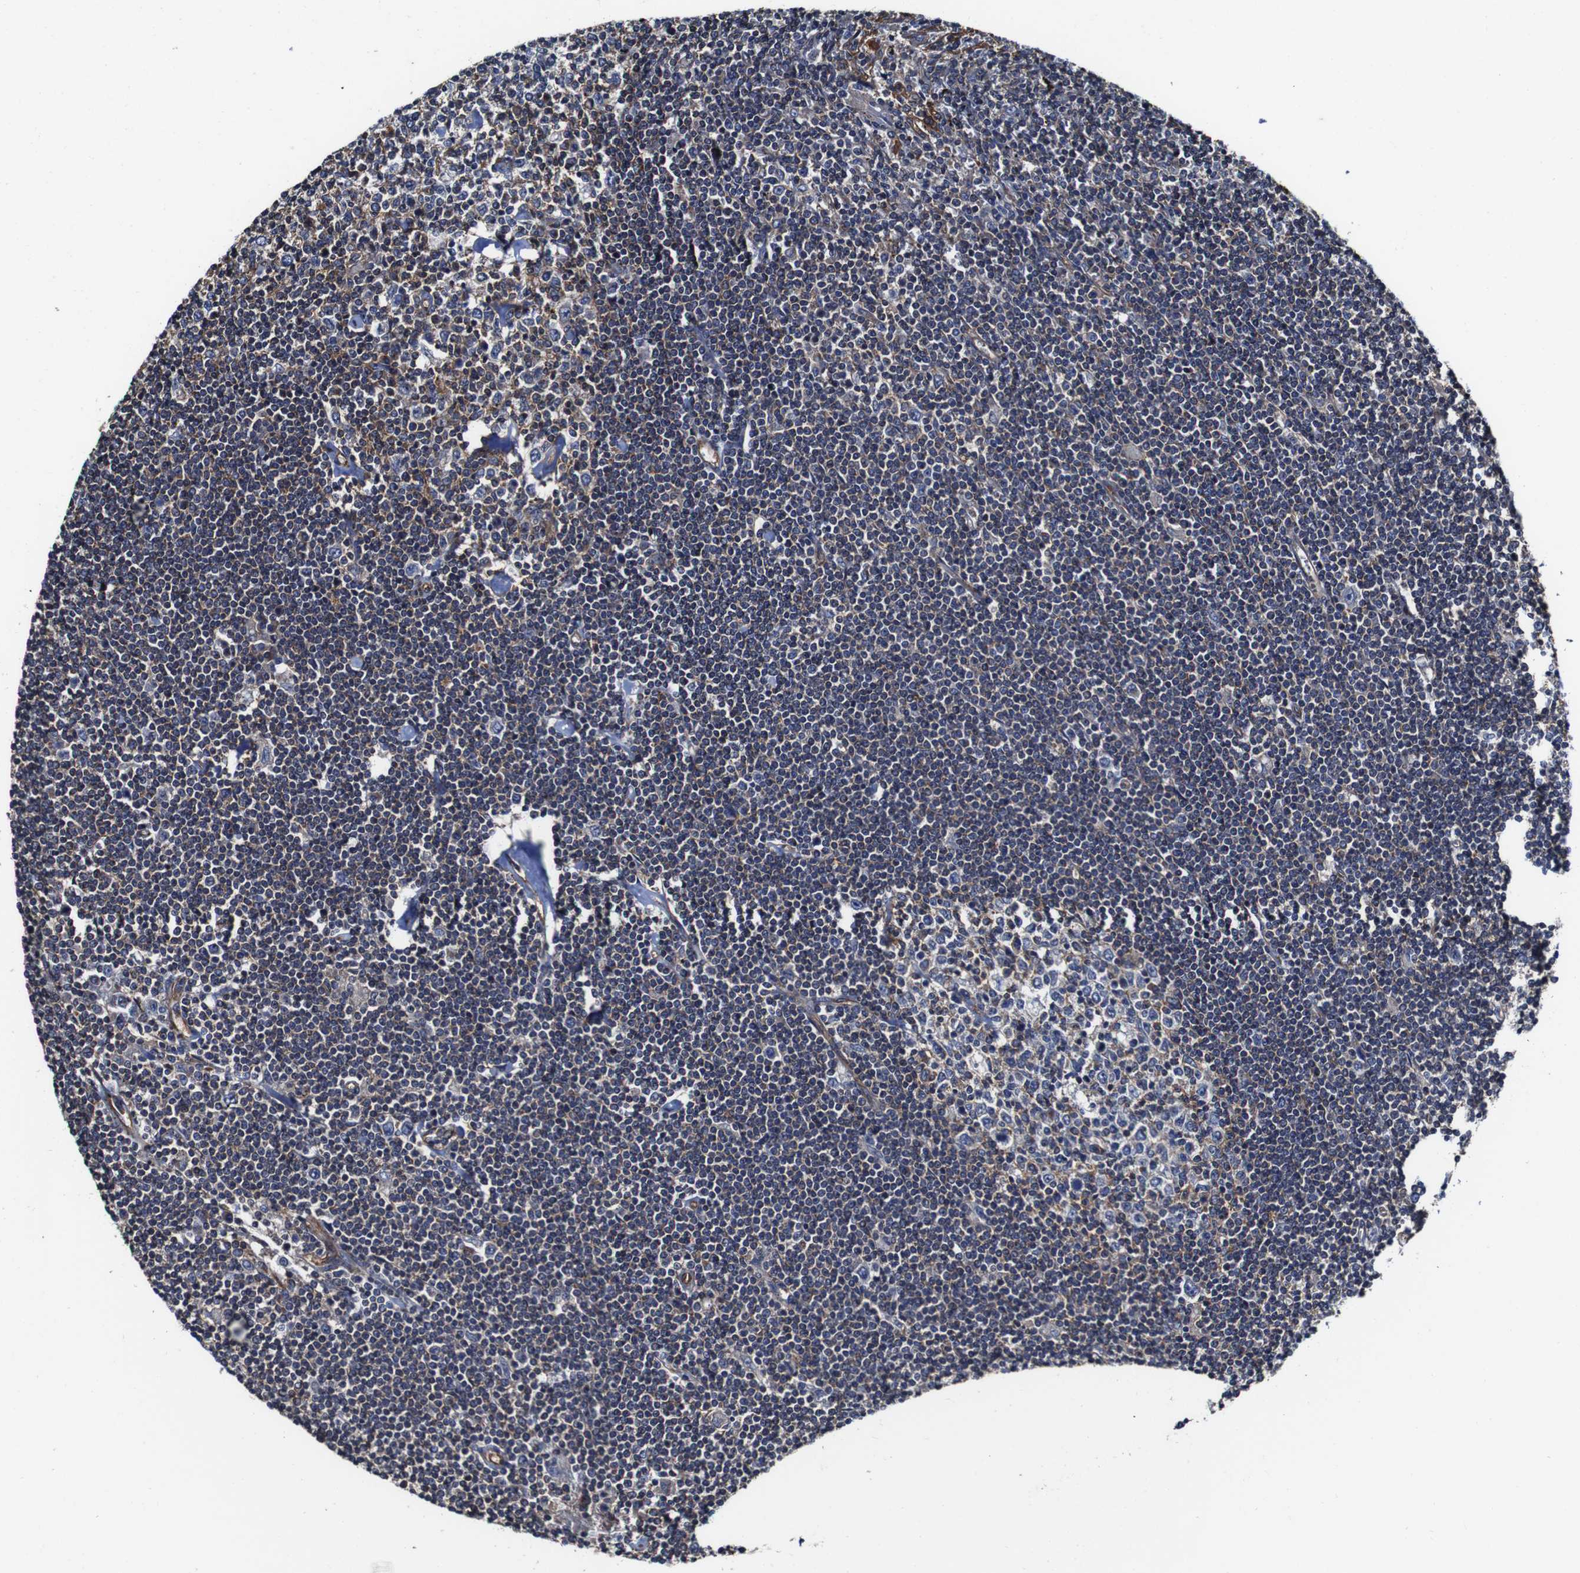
{"staining": {"intensity": "moderate", "quantity": "25%-75%", "location": "cytoplasmic/membranous"}, "tissue": "lymphoma", "cell_type": "Tumor cells", "image_type": "cancer", "snomed": [{"axis": "morphology", "description": "Malignant lymphoma, non-Hodgkin's type, Low grade"}, {"axis": "topography", "description": "Spleen"}], "caption": "Lymphoma stained for a protein (brown) reveals moderate cytoplasmic/membranous positive expression in approximately 25%-75% of tumor cells.", "gene": "CSF1R", "patient": {"sex": "male", "age": 76}}